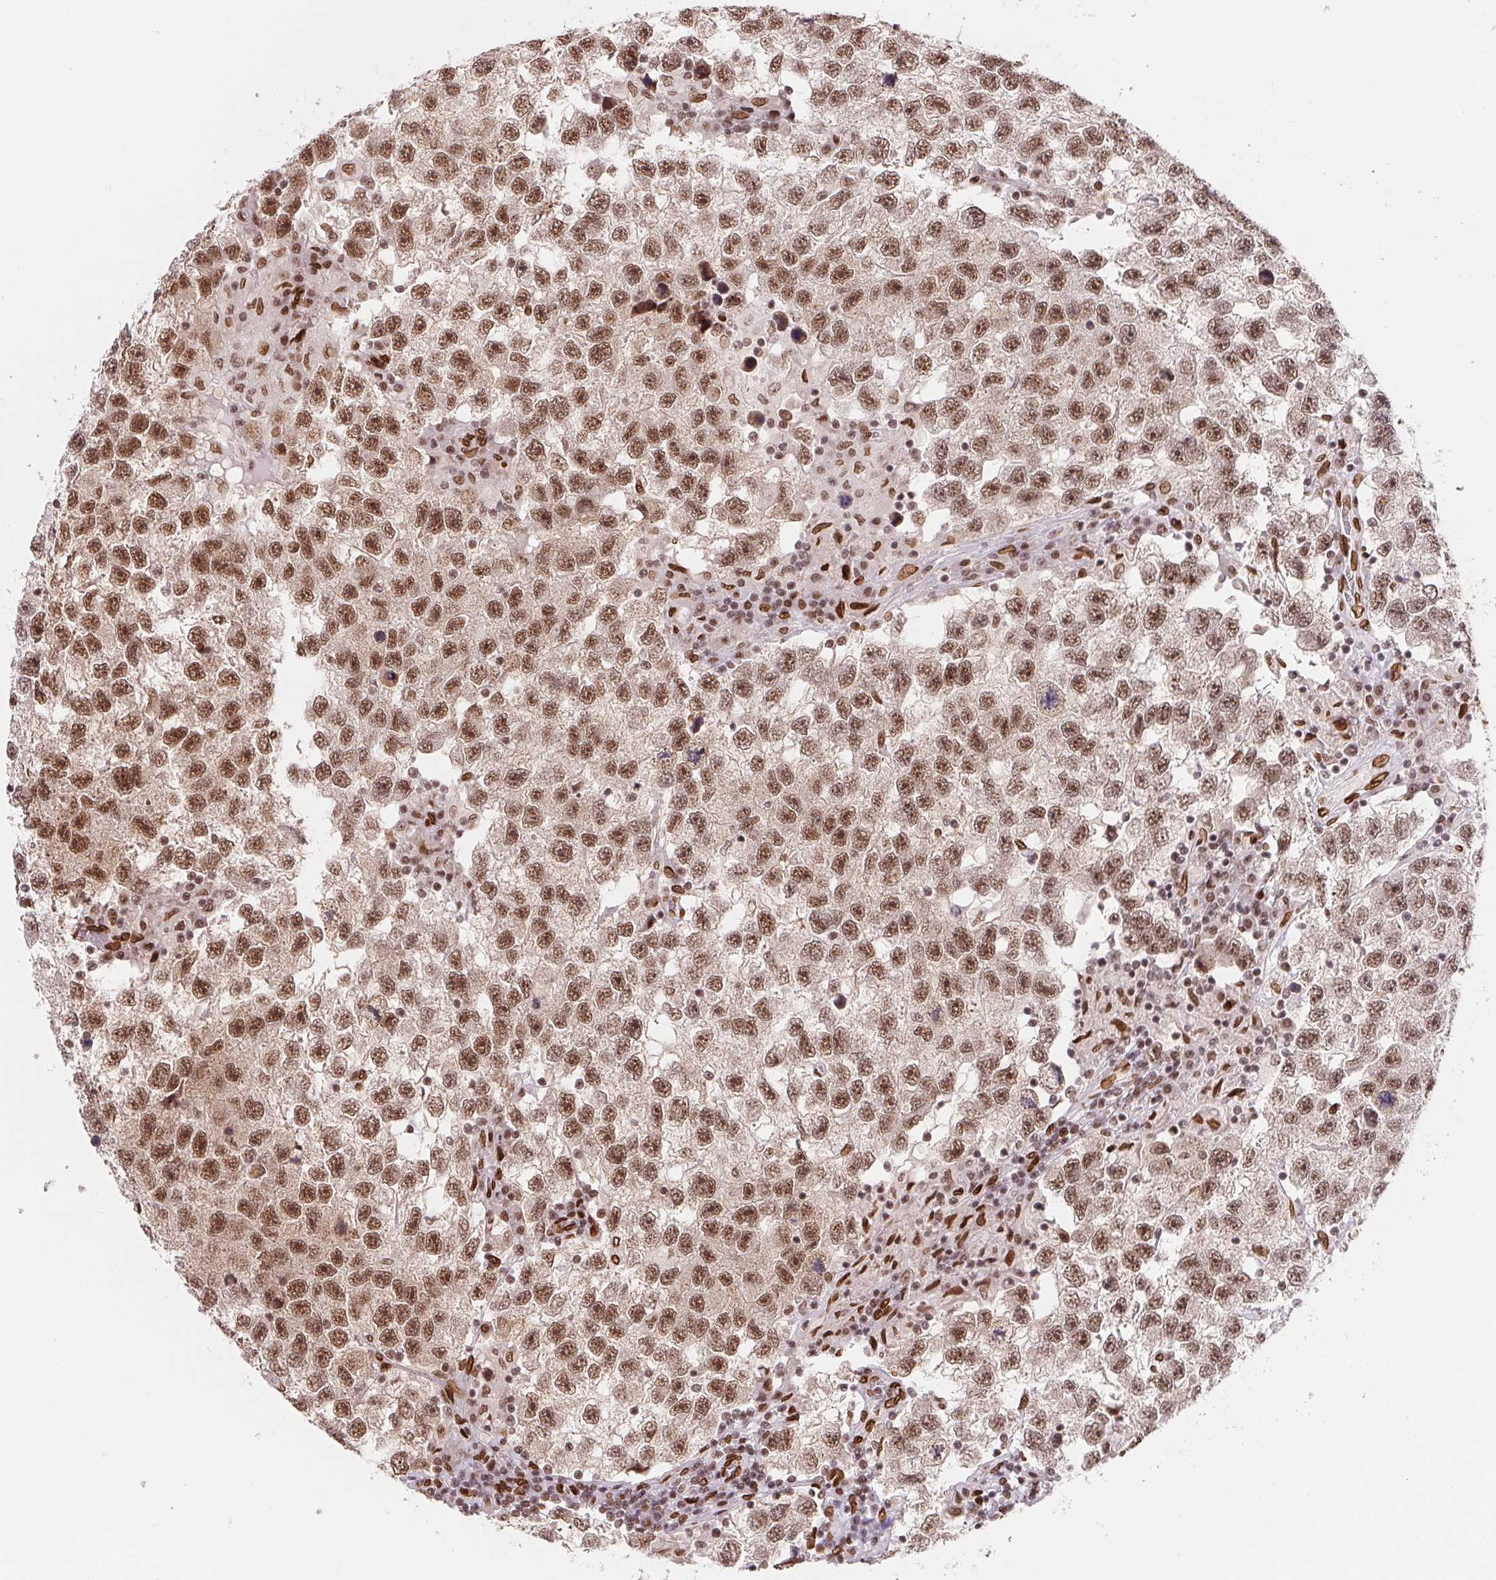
{"staining": {"intensity": "moderate", "quantity": ">75%", "location": "nuclear"}, "tissue": "testis cancer", "cell_type": "Tumor cells", "image_type": "cancer", "snomed": [{"axis": "morphology", "description": "Seminoma, NOS"}, {"axis": "topography", "description": "Testis"}], "caption": "This micrograph exhibits testis cancer stained with immunohistochemistry to label a protein in brown. The nuclear of tumor cells show moderate positivity for the protein. Nuclei are counter-stained blue.", "gene": "SAP30BP", "patient": {"sex": "male", "age": 26}}